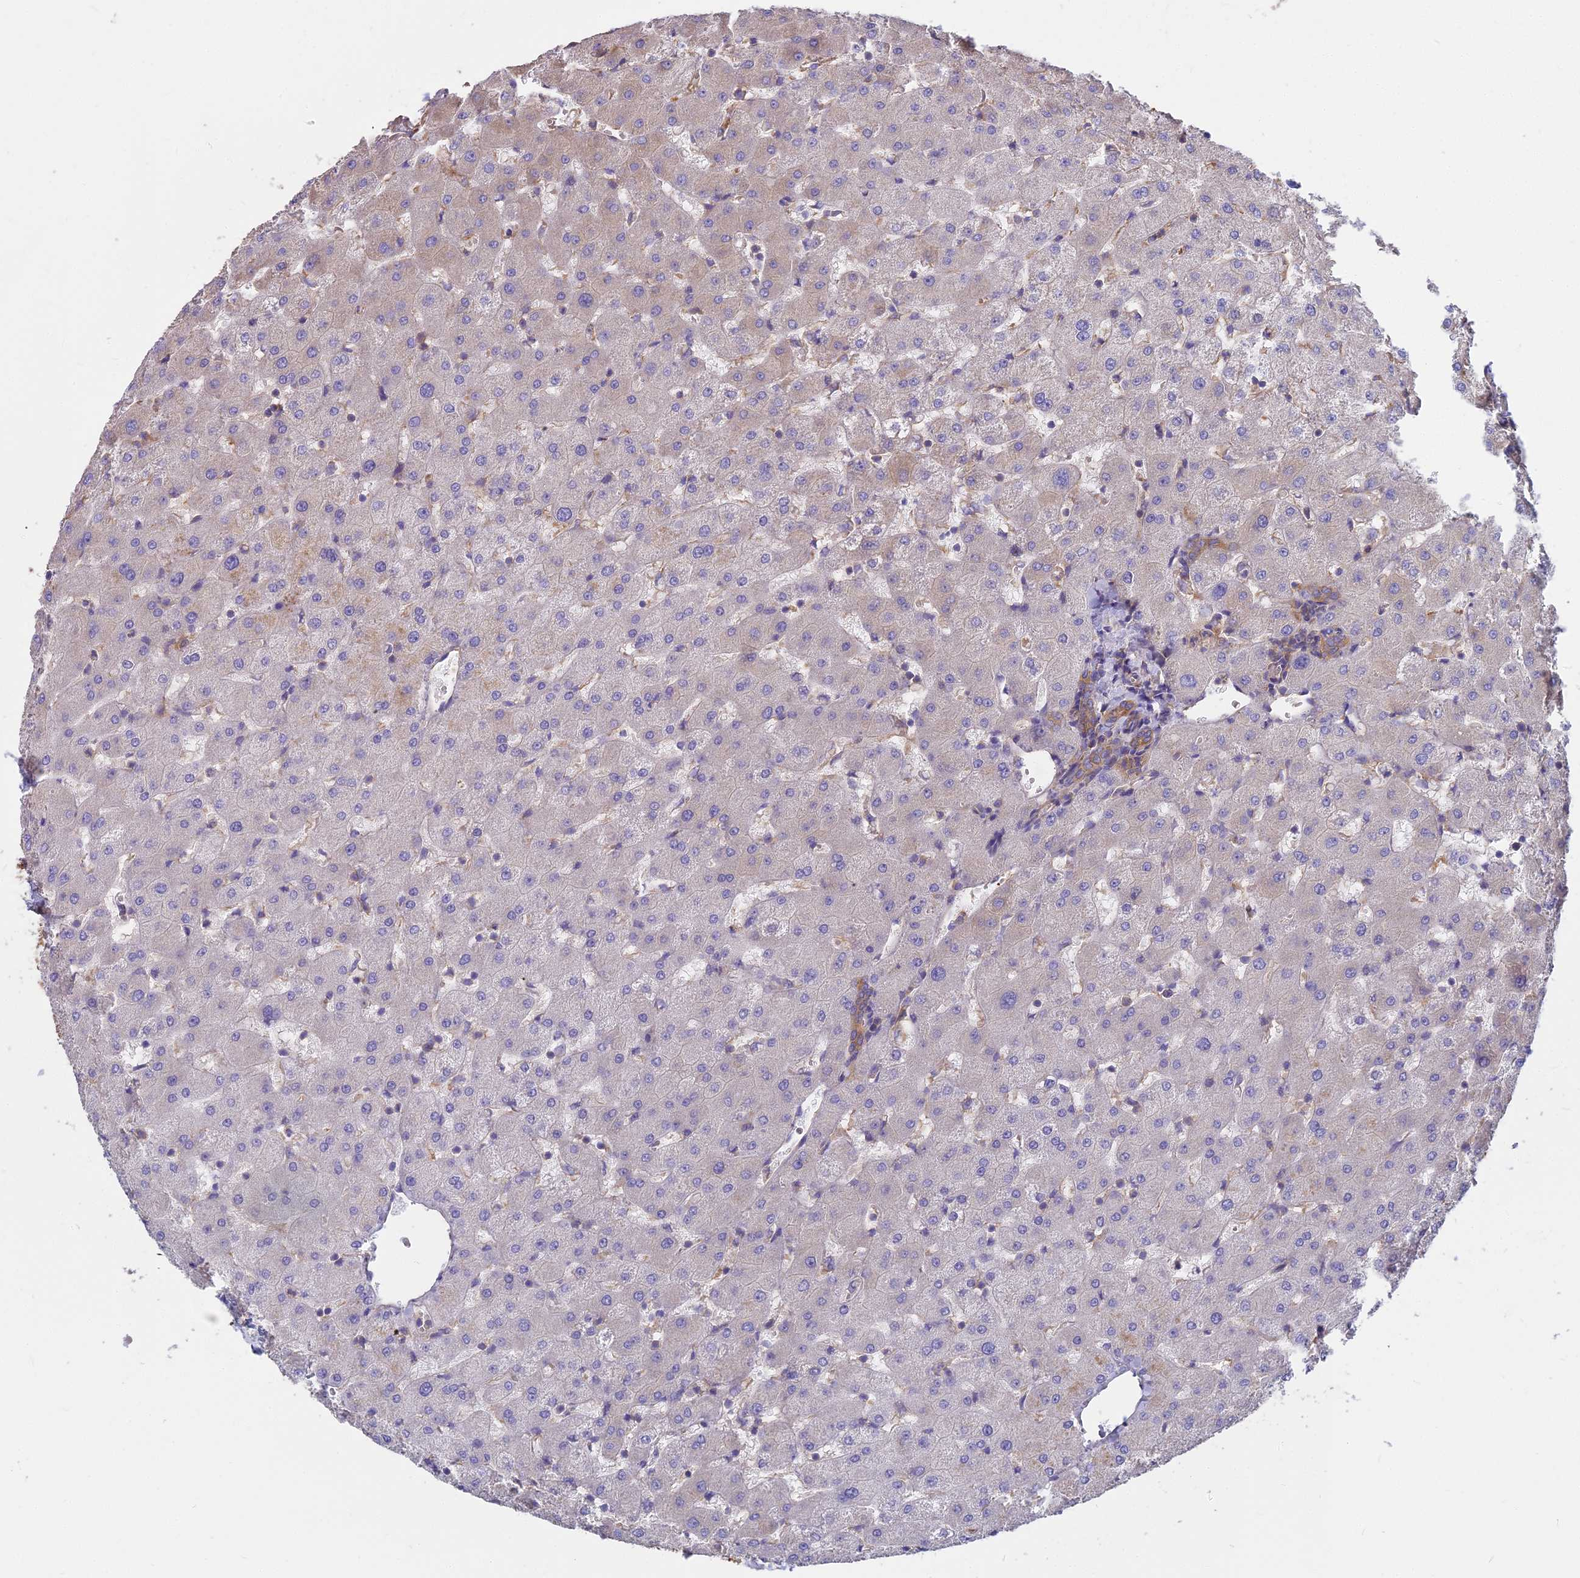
{"staining": {"intensity": "moderate", "quantity": "25%-75%", "location": "cytoplasmic/membranous"}, "tissue": "liver", "cell_type": "Cholangiocytes", "image_type": "normal", "snomed": [{"axis": "morphology", "description": "Normal tissue, NOS"}, {"axis": "topography", "description": "Liver"}], "caption": "Brown immunohistochemical staining in normal liver demonstrates moderate cytoplasmic/membranous positivity in approximately 25%-75% of cholangiocytes.", "gene": "DCTN3", "patient": {"sex": "female", "age": 63}}